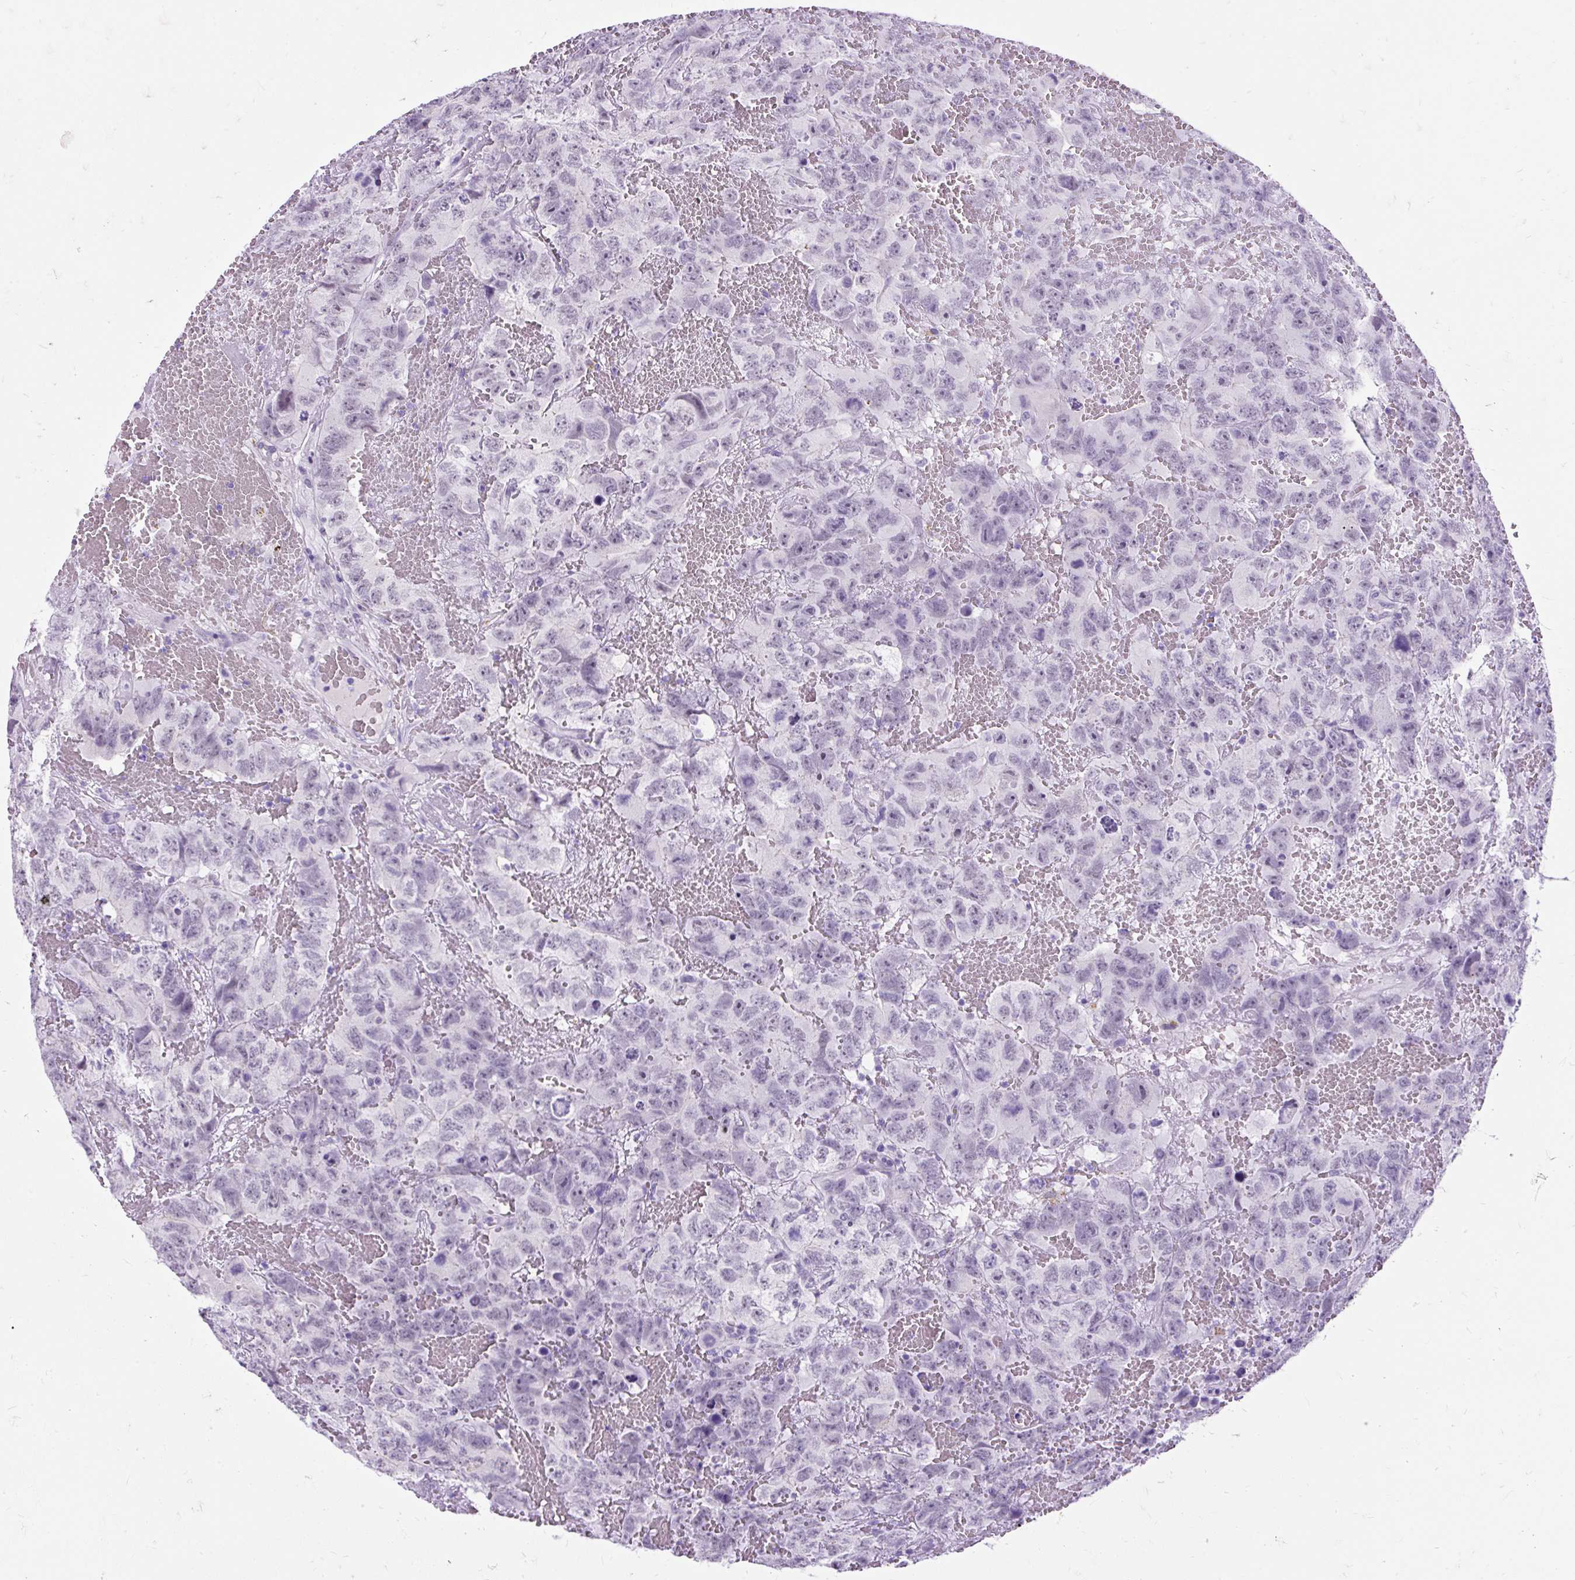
{"staining": {"intensity": "negative", "quantity": "none", "location": "none"}, "tissue": "testis cancer", "cell_type": "Tumor cells", "image_type": "cancer", "snomed": [{"axis": "morphology", "description": "Carcinoma, Embryonal, NOS"}, {"axis": "topography", "description": "Testis"}], "caption": "This is an immunohistochemistry histopathology image of testis embryonal carcinoma. There is no staining in tumor cells.", "gene": "SCGB1A1", "patient": {"sex": "male", "age": 45}}